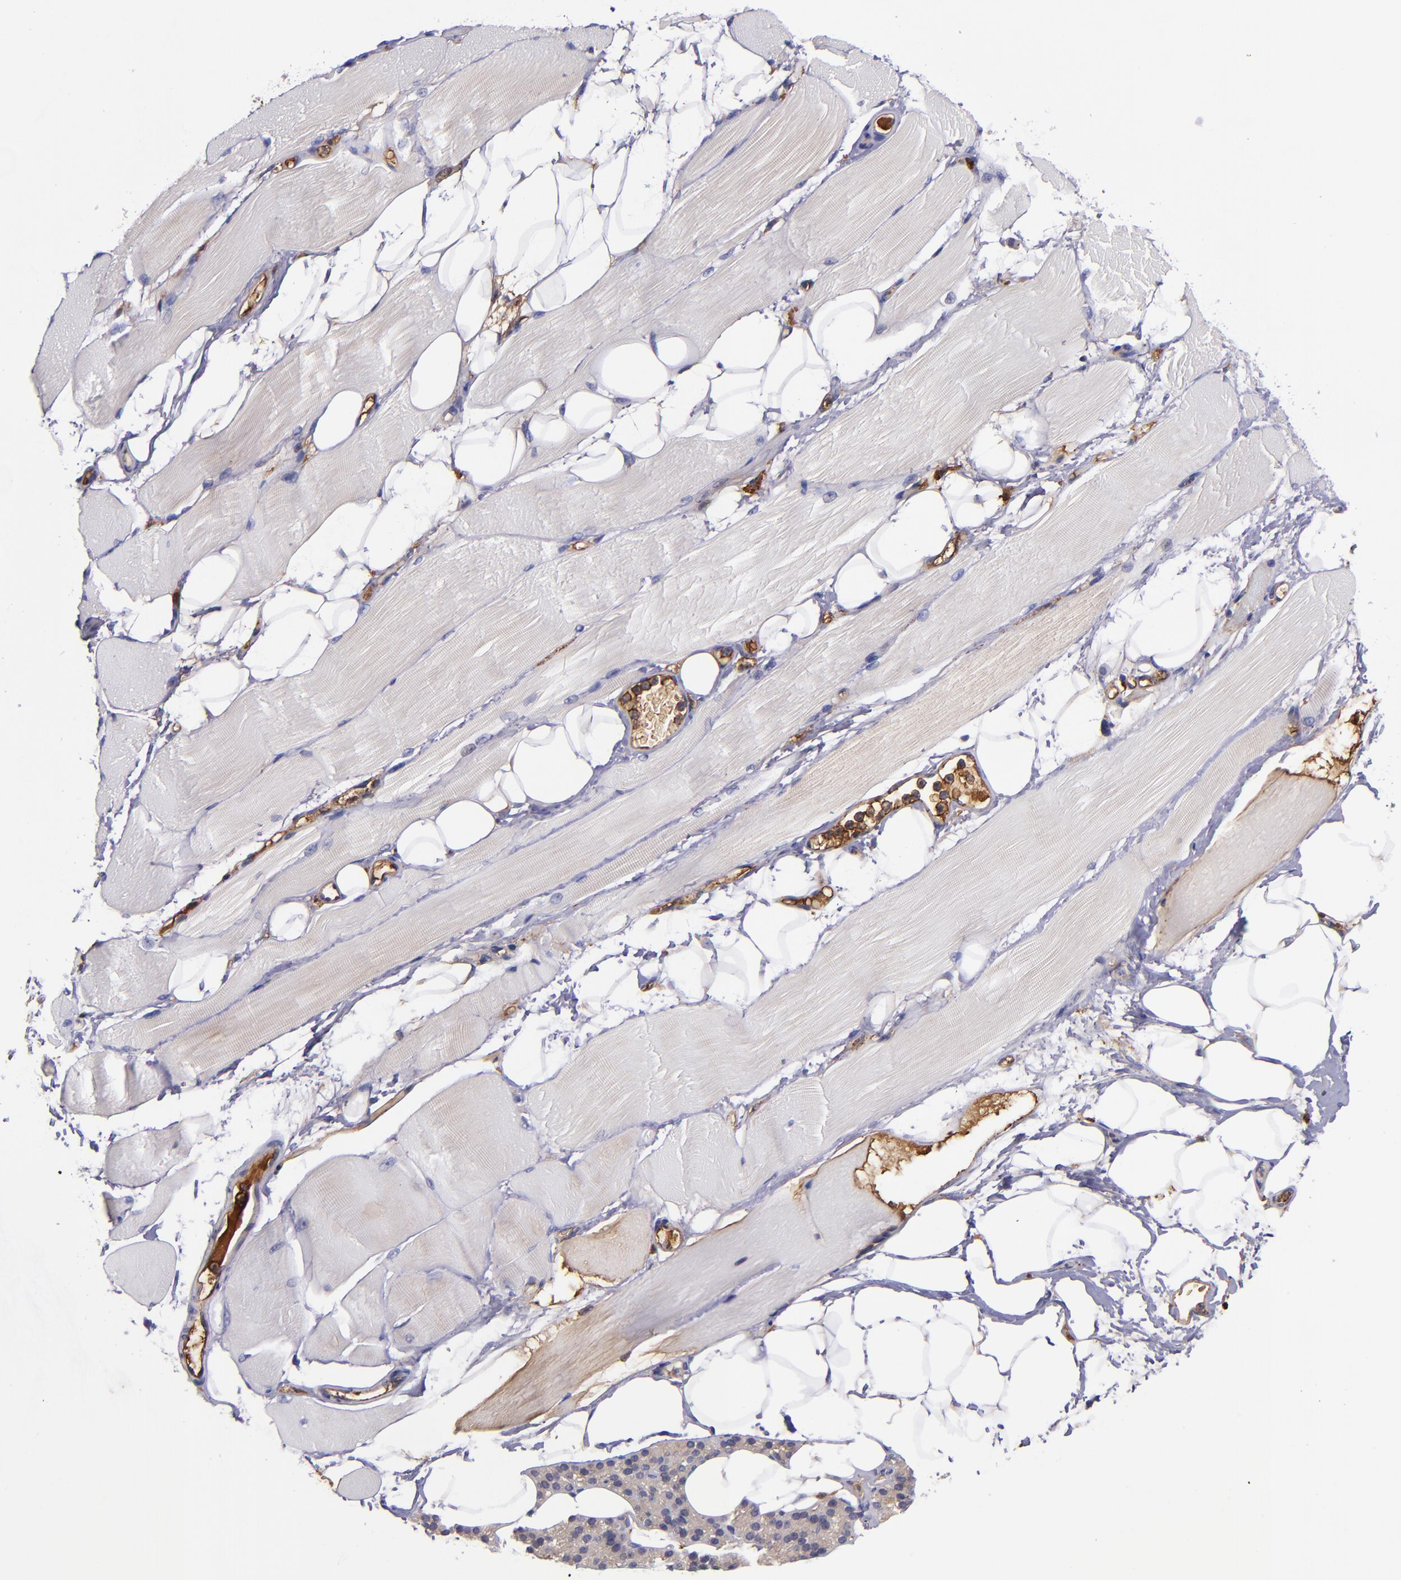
{"staining": {"intensity": "weak", "quantity": "<25%", "location": "cytoplasmic/membranous"}, "tissue": "skeletal muscle", "cell_type": "Myocytes", "image_type": "normal", "snomed": [{"axis": "morphology", "description": "Normal tissue, NOS"}, {"axis": "topography", "description": "Skeletal muscle"}, {"axis": "topography", "description": "Parathyroid gland"}], "caption": "Immunohistochemistry (IHC) of unremarkable skeletal muscle exhibits no staining in myocytes.", "gene": "RBP4", "patient": {"sex": "female", "age": 37}}